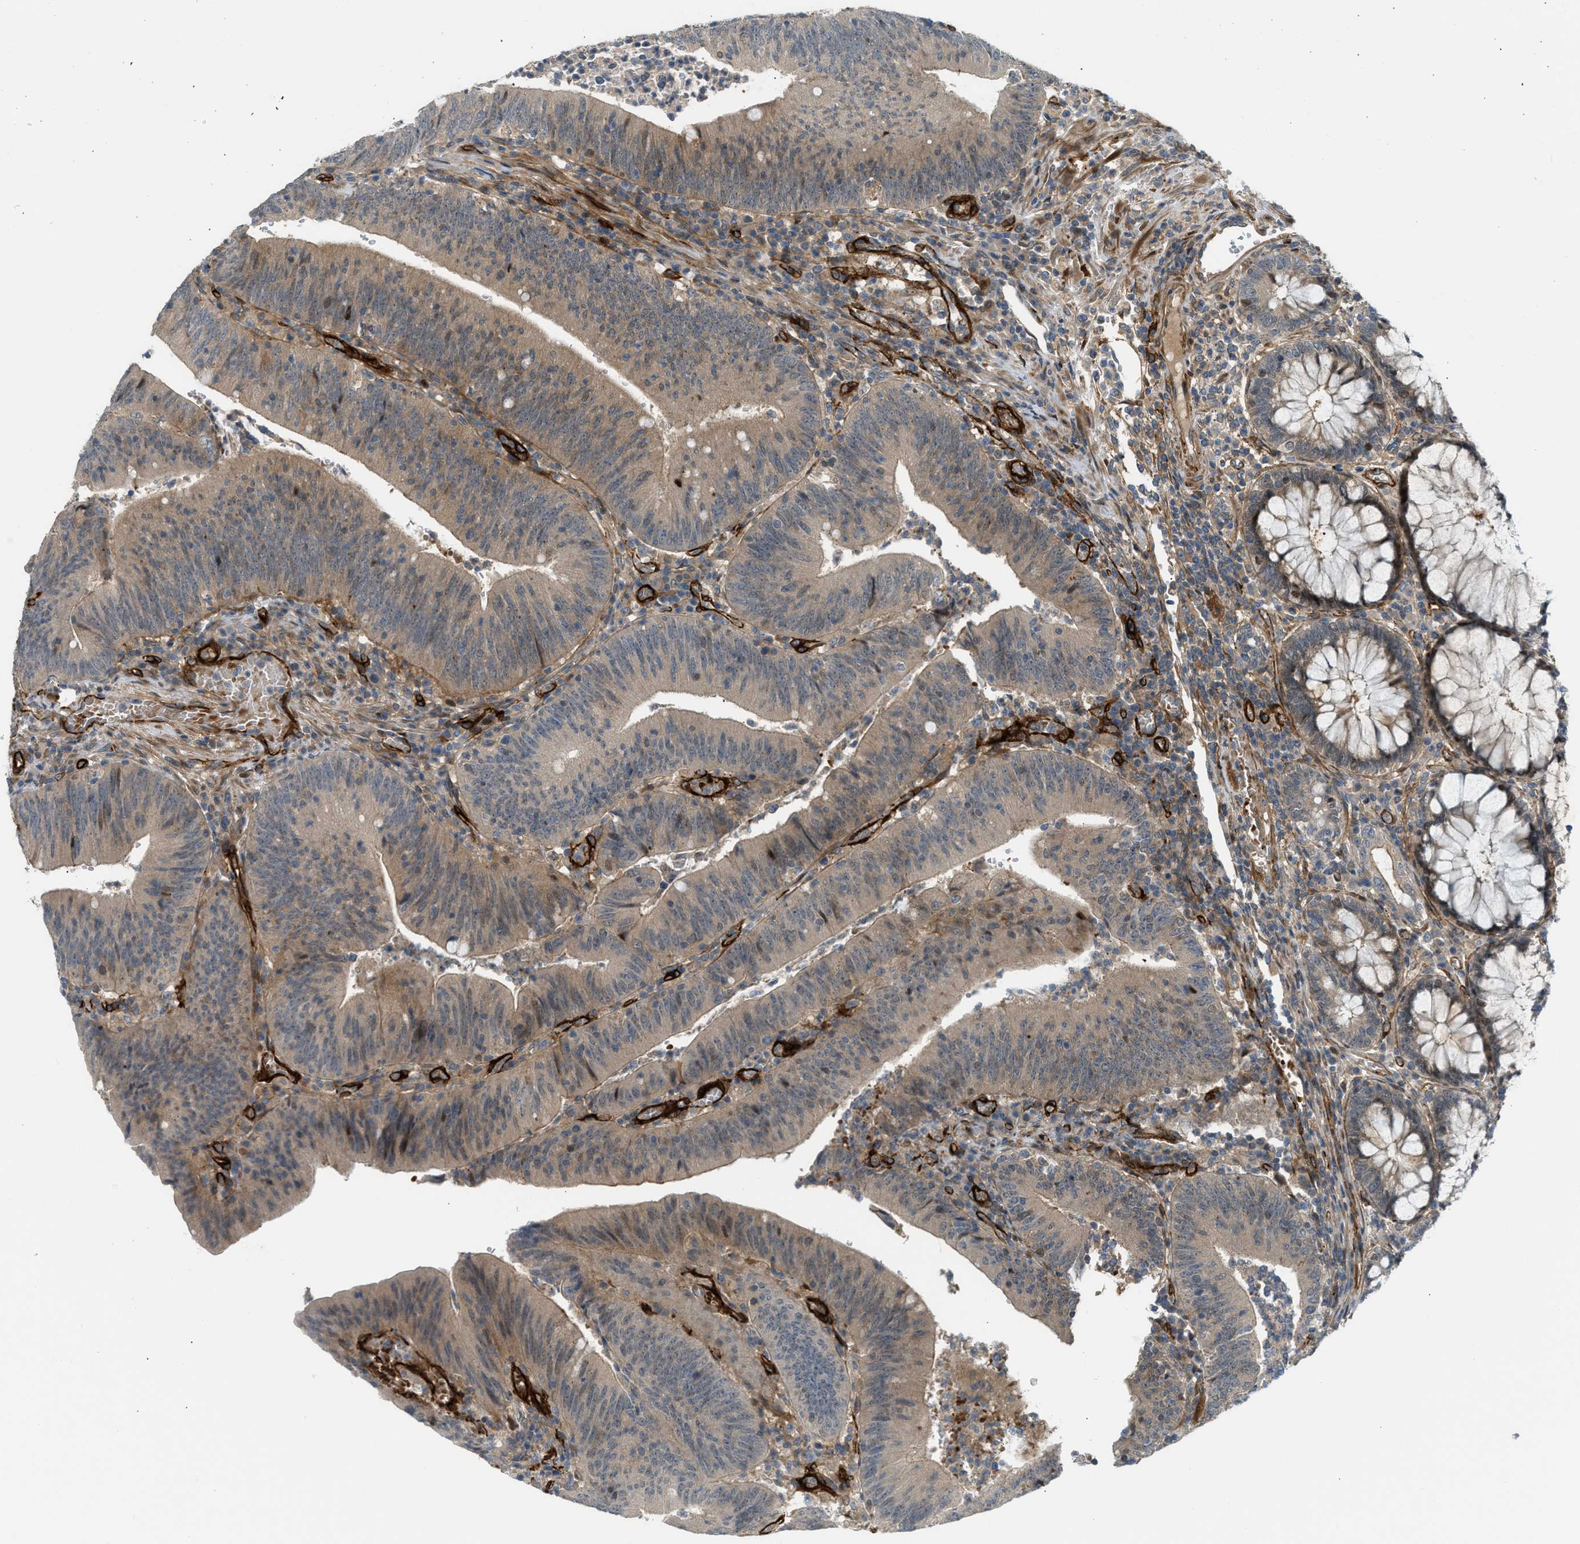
{"staining": {"intensity": "weak", "quantity": ">75%", "location": "cytoplasmic/membranous"}, "tissue": "colorectal cancer", "cell_type": "Tumor cells", "image_type": "cancer", "snomed": [{"axis": "morphology", "description": "Normal tissue, NOS"}, {"axis": "morphology", "description": "Adenocarcinoma, NOS"}, {"axis": "topography", "description": "Rectum"}], "caption": "IHC staining of adenocarcinoma (colorectal), which shows low levels of weak cytoplasmic/membranous expression in approximately >75% of tumor cells indicating weak cytoplasmic/membranous protein staining. The staining was performed using DAB (brown) for protein detection and nuclei were counterstained in hematoxylin (blue).", "gene": "EDNRA", "patient": {"sex": "female", "age": 66}}